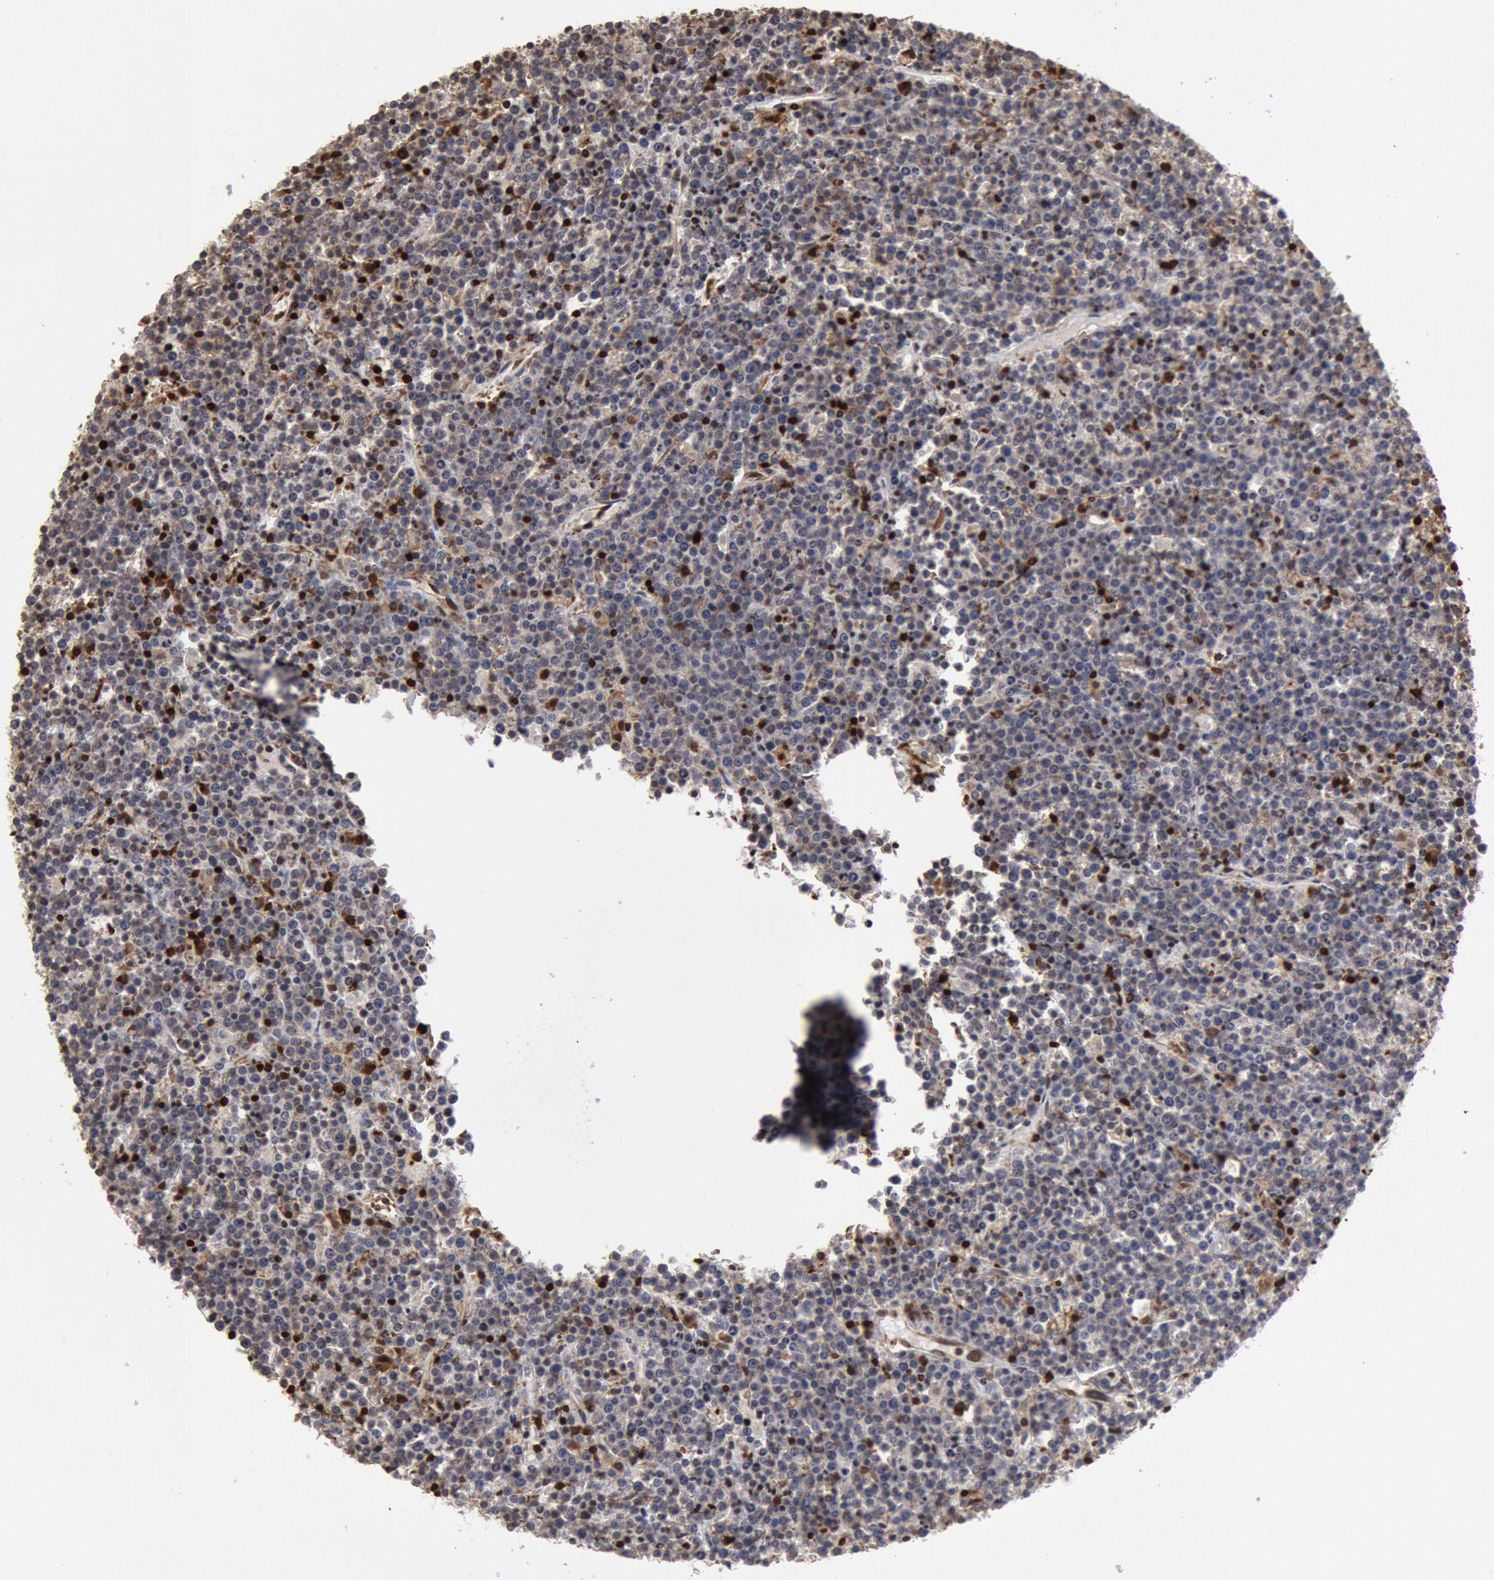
{"staining": {"intensity": "strong", "quantity": "<25%", "location": "nuclear"}, "tissue": "lymphoma", "cell_type": "Tumor cells", "image_type": "cancer", "snomed": [{"axis": "morphology", "description": "Malignant lymphoma, non-Hodgkin's type, High grade"}, {"axis": "topography", "description": "Ovary"}], "caption": "DAB (3,3'-diaminobenzidine) immunohistochemical staining of human lymphoma displays strong nuclear protein staining in approximately <25% of tumor cells.", "gene": "SUB1", "patient": {"sex": "female", "age": 56}}